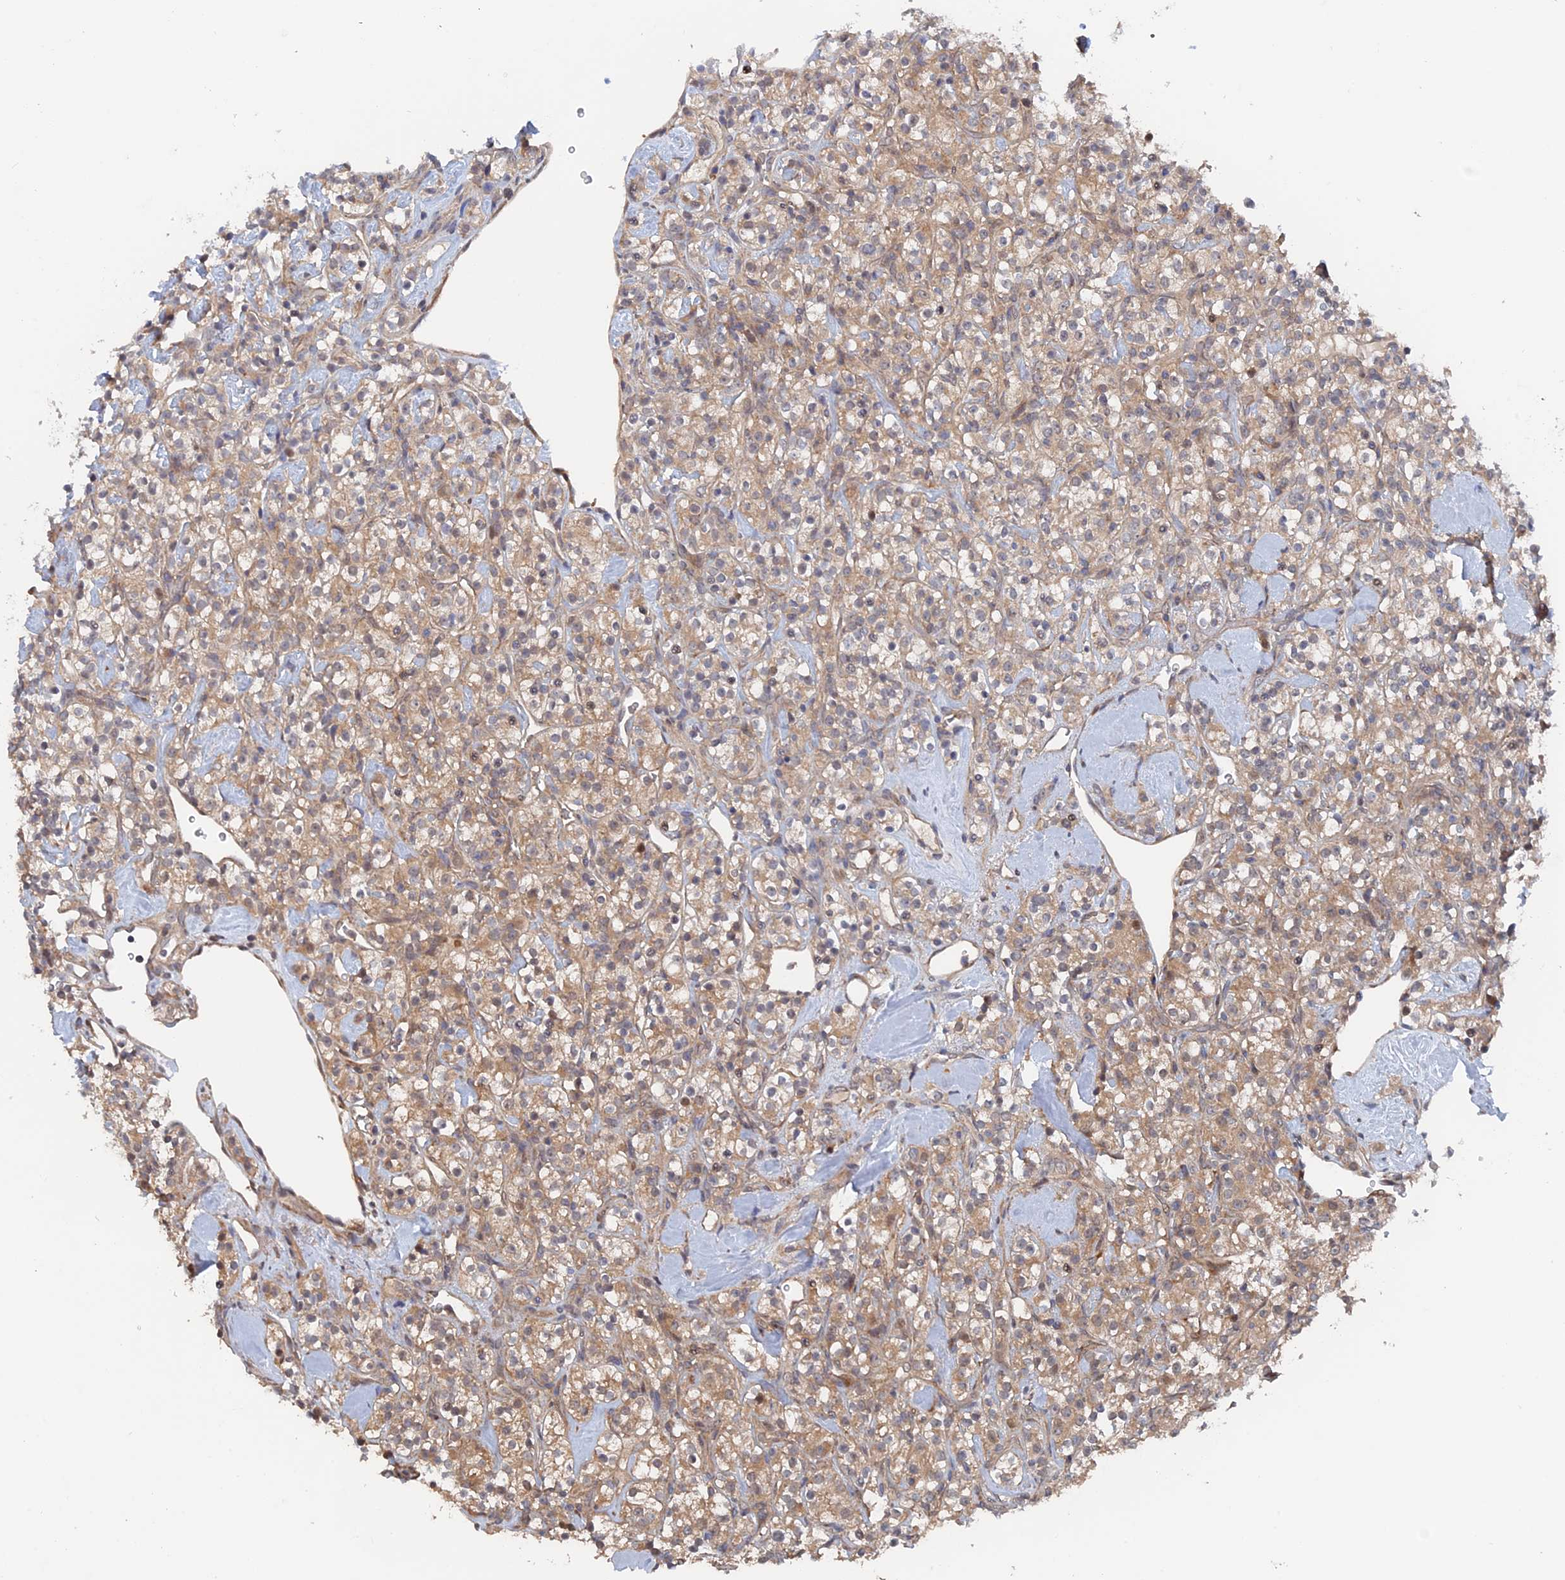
{"staining": {"intensity": "weak", "quantity": ">75%", "location": "cytoplasmic/membranous"}, "tissue": "renal cancer", "cell_type": "Tumor cells", "image_type": "cancer", "snomed": [{"axis": "morphology", "description": "Adenocarcinoma, NOS"}, {"axis": "topography", "description": "Kidney"}], "caption": "A photomicrograph of human renal cancer (adenocarcinoma) stained for a protein shows weak cytoplasmic/membranous brown staining in tumor cells. Immunohistochemistry (ihc) stains the protein of interest in brown and the nuclei are stained blue.", "gene": "ELOVL6", "patient": {"sex": "male", "age": 77}}